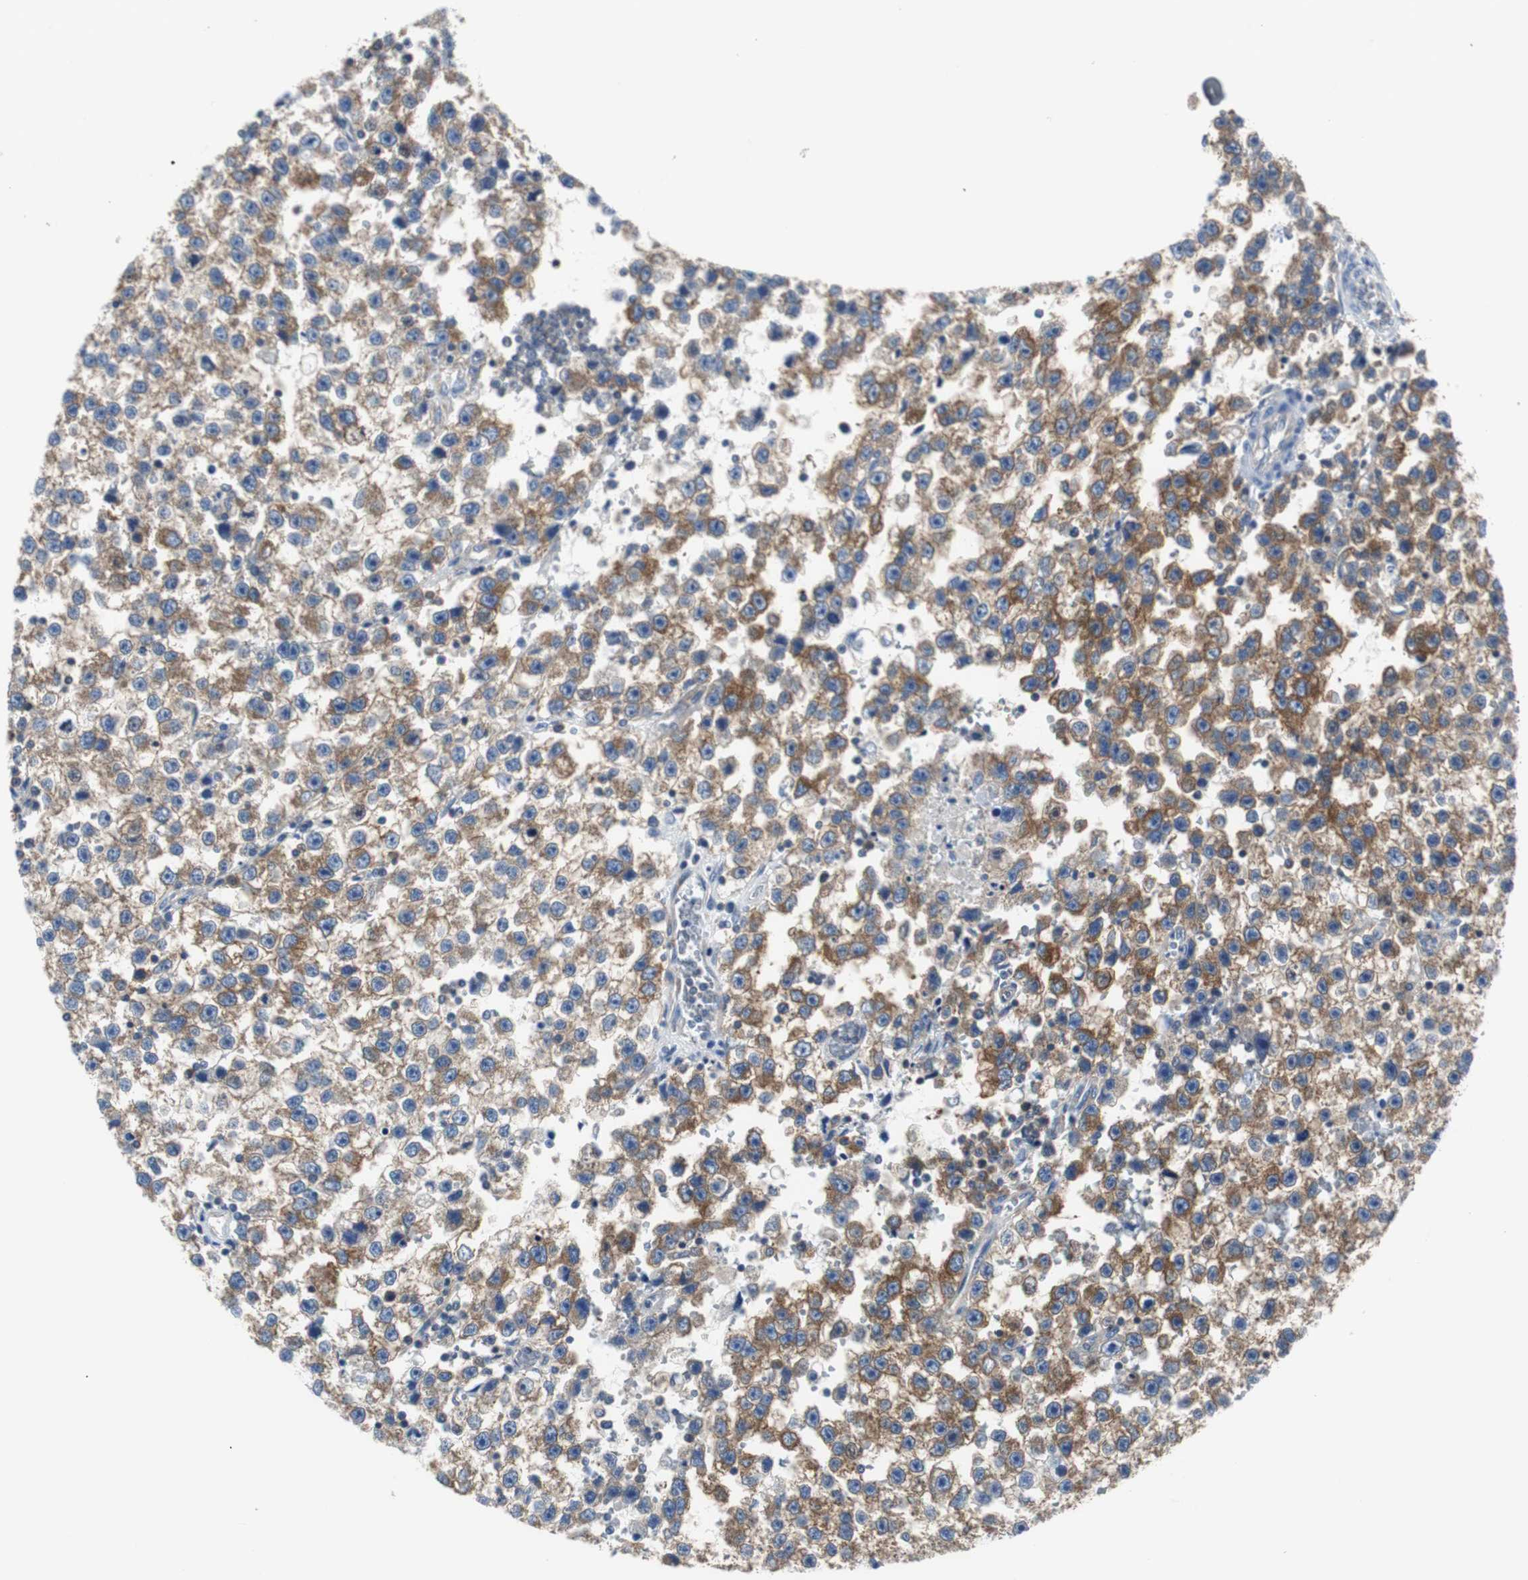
{"staining": {"intensity": "strong", "quantity": ">75%", "location": "cytoplasmic/membranous"}, "tissue": "testis cancer", "cell_type": "Tumor cells", "image_type": "cancer", "snomed": [{"axis": "morphology", "description": "Seminoma, NOS"}, {"axis": "topography", "description": "Testis"}], "caption": "Approximately >75% of tumor cells in testis cancer exhibit strong cytoplasmic/membranous protein positivity as visualized by brown immunohistochemical staining.", "gene": "BRAF", "patient": {"sex": "male", "age": 33}}